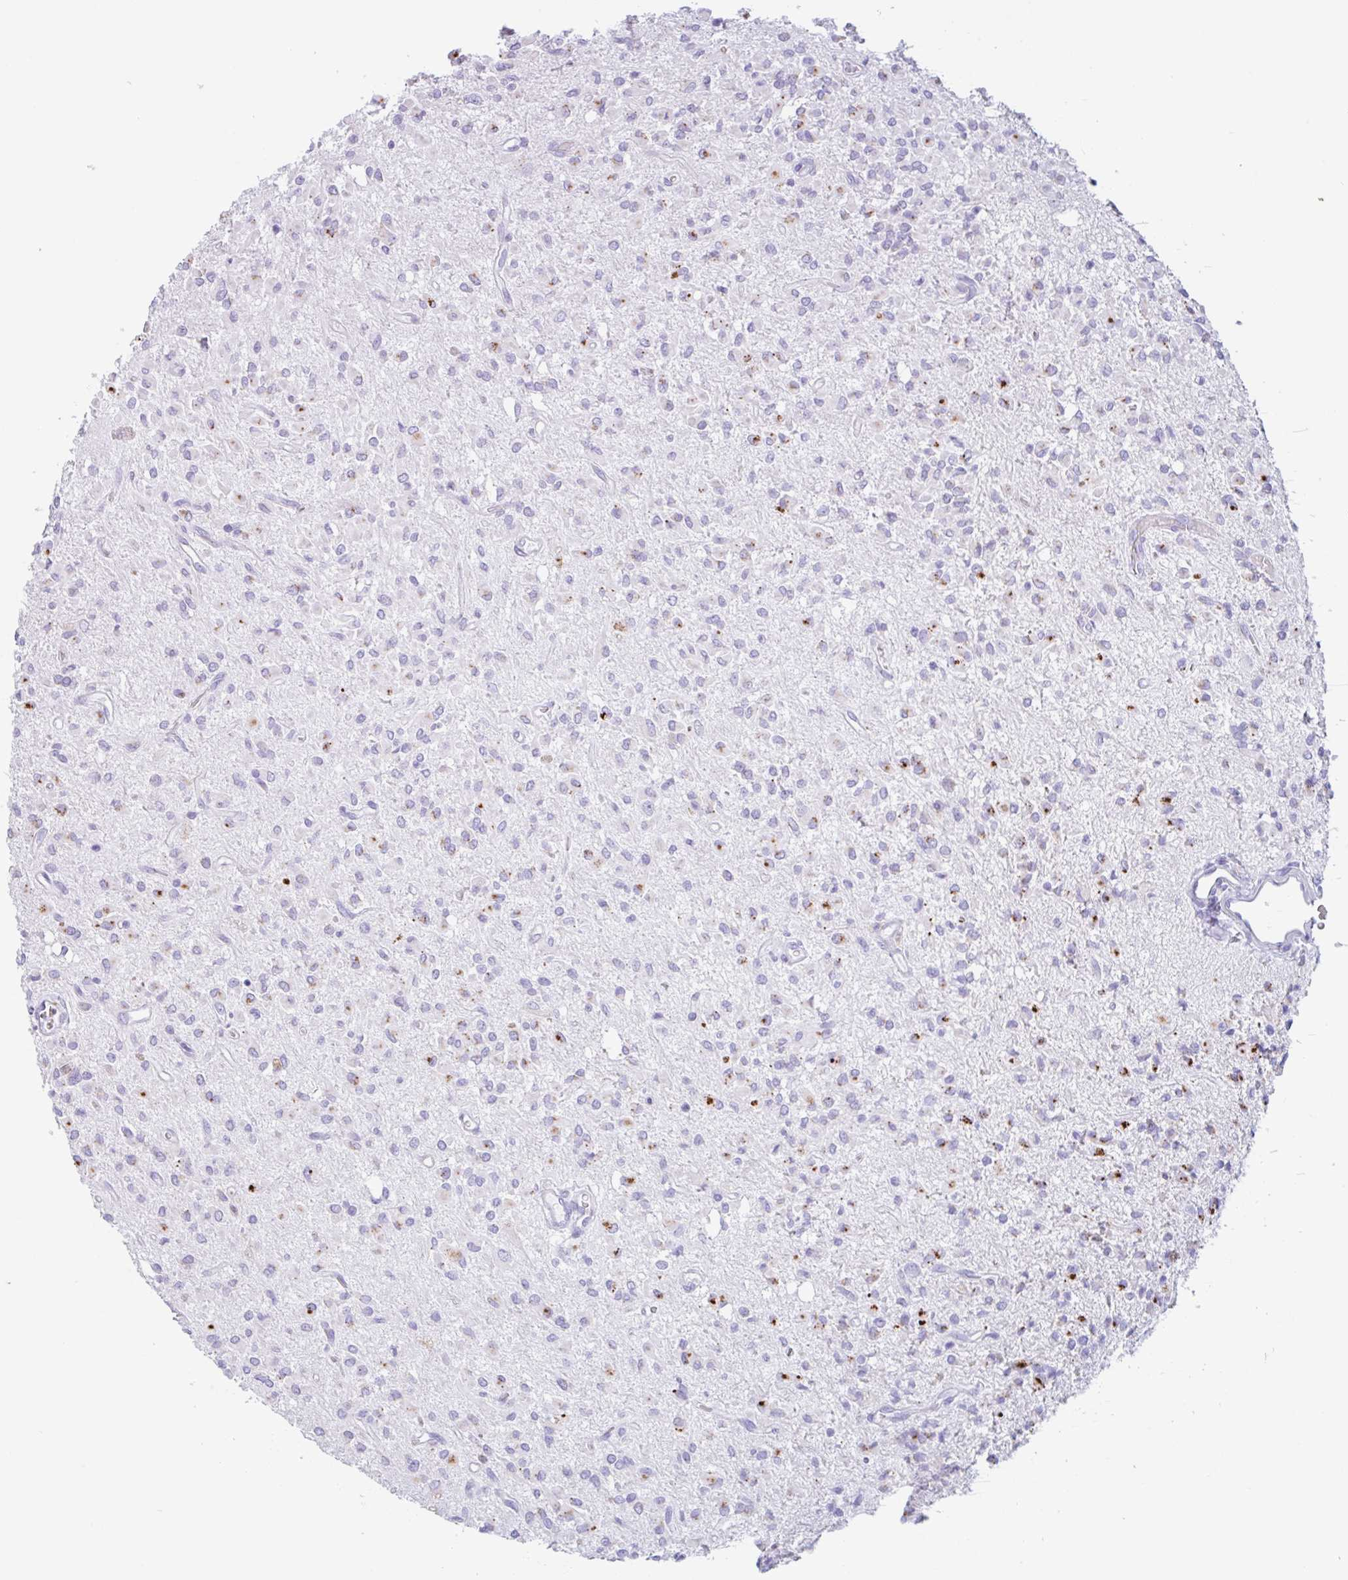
{"staining": {"intensity": "moderate", "quantity": "<25%", "location": "cytoplasmic/membranous"}, "tissue": "glioma", "cell_type": "Tumor cells", "image_type": "cancer", "snomed": [{"axis": "morphology", "description": "Glioma, malignant, Low grade"}, {"axis": "topography", "description": "Brain"}], "caption": "The immunohistochemical stain shows moderate cytoplasmic/membranous expression in tumor cells of malignant low-grade glioma tissue.", "gene": "DTWD2", "patient": {"sex": "female", "age": 33}}